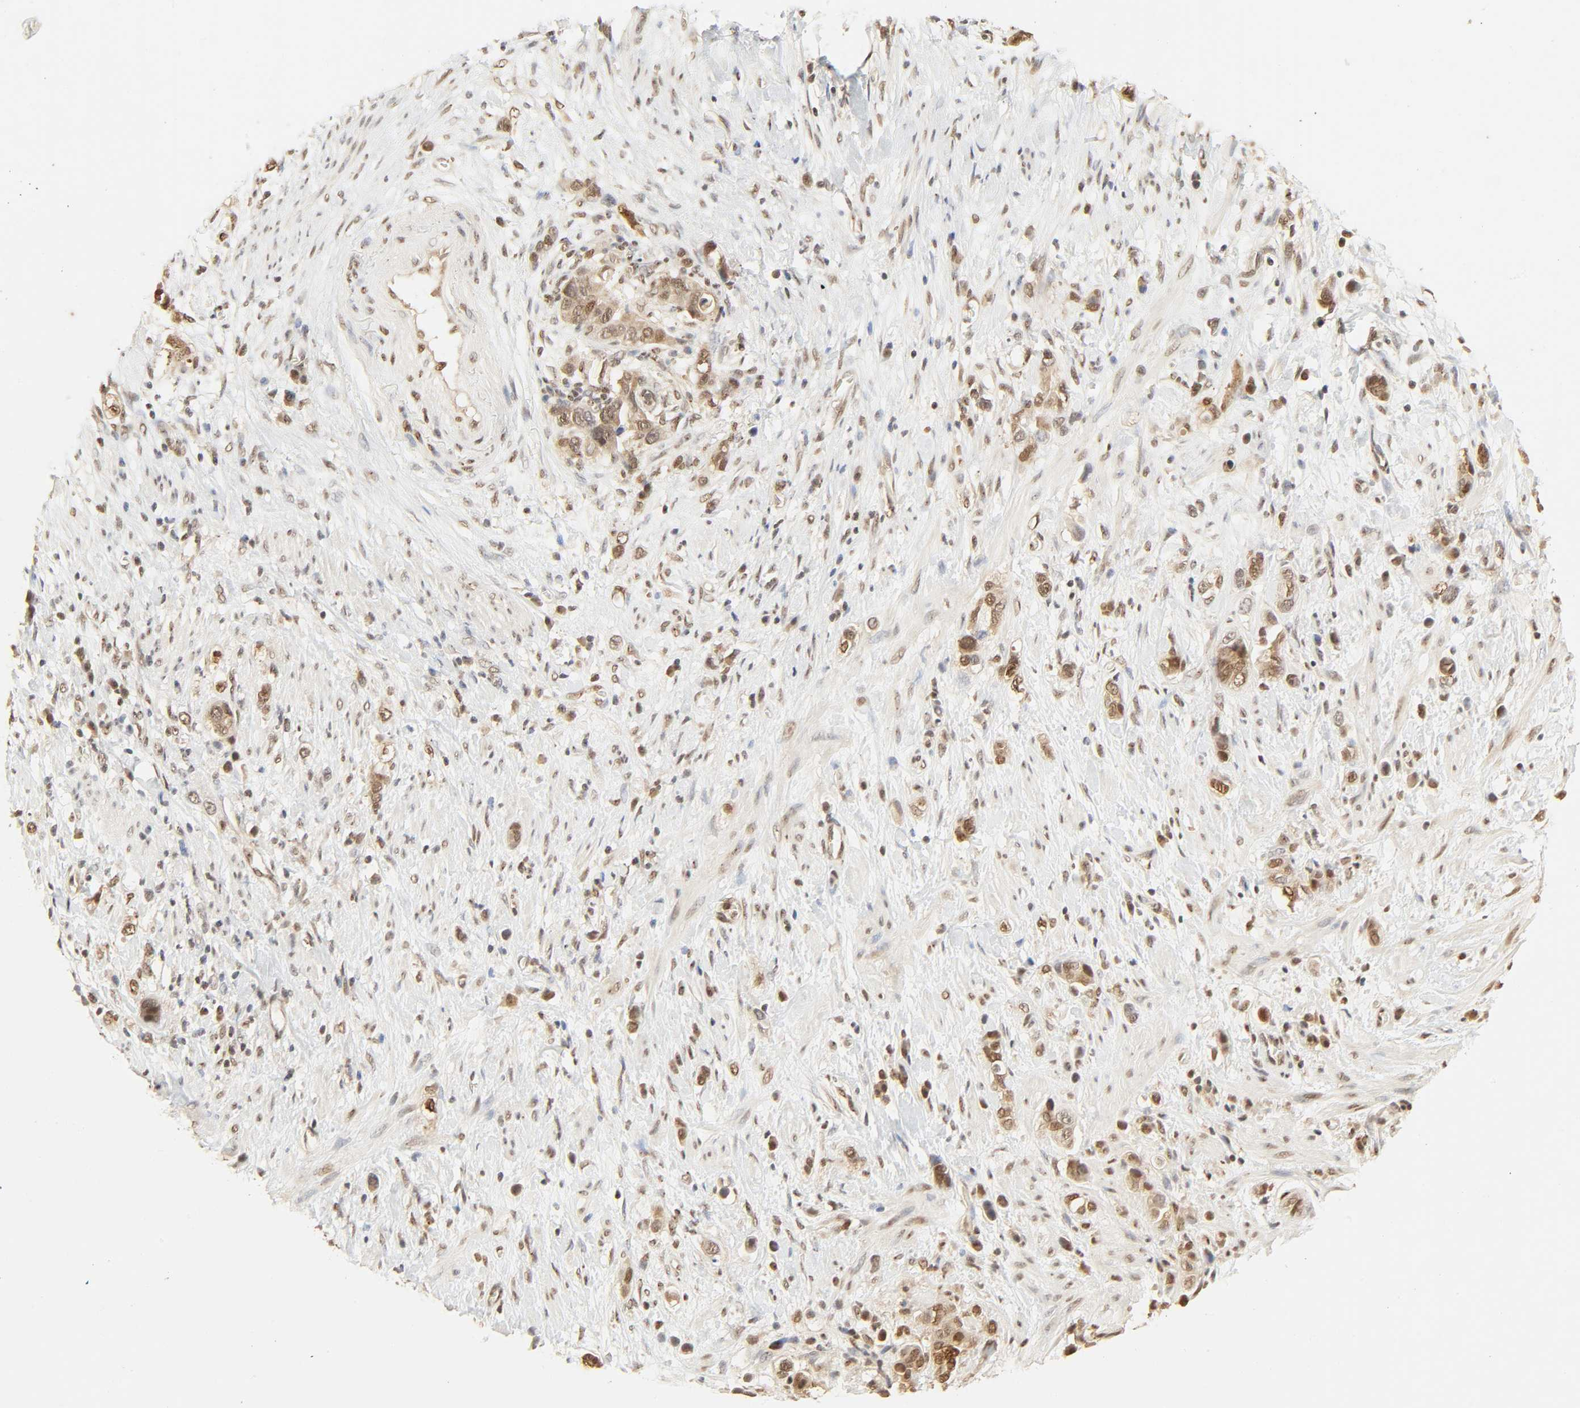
{"staining": {"intensity": "moderate", "quantity": ">75%", "location": "nuclear"}, "tissue": "stomach cancer", "cell_type": "Tumor cells", "image_type": "cancer", "snomed": [{"axis": "morphology", "description": "Adenocarcinoma, NOS"}, {"axis": "topography", "description": "Stomach, lower"}], "caption": "Adenocarcinoma (stomach) stained for a protein demonstrates moderate nuclear positivity in tumor cells.", "gene": "UBC", "patient": {"sex": "female", "age": 93}}